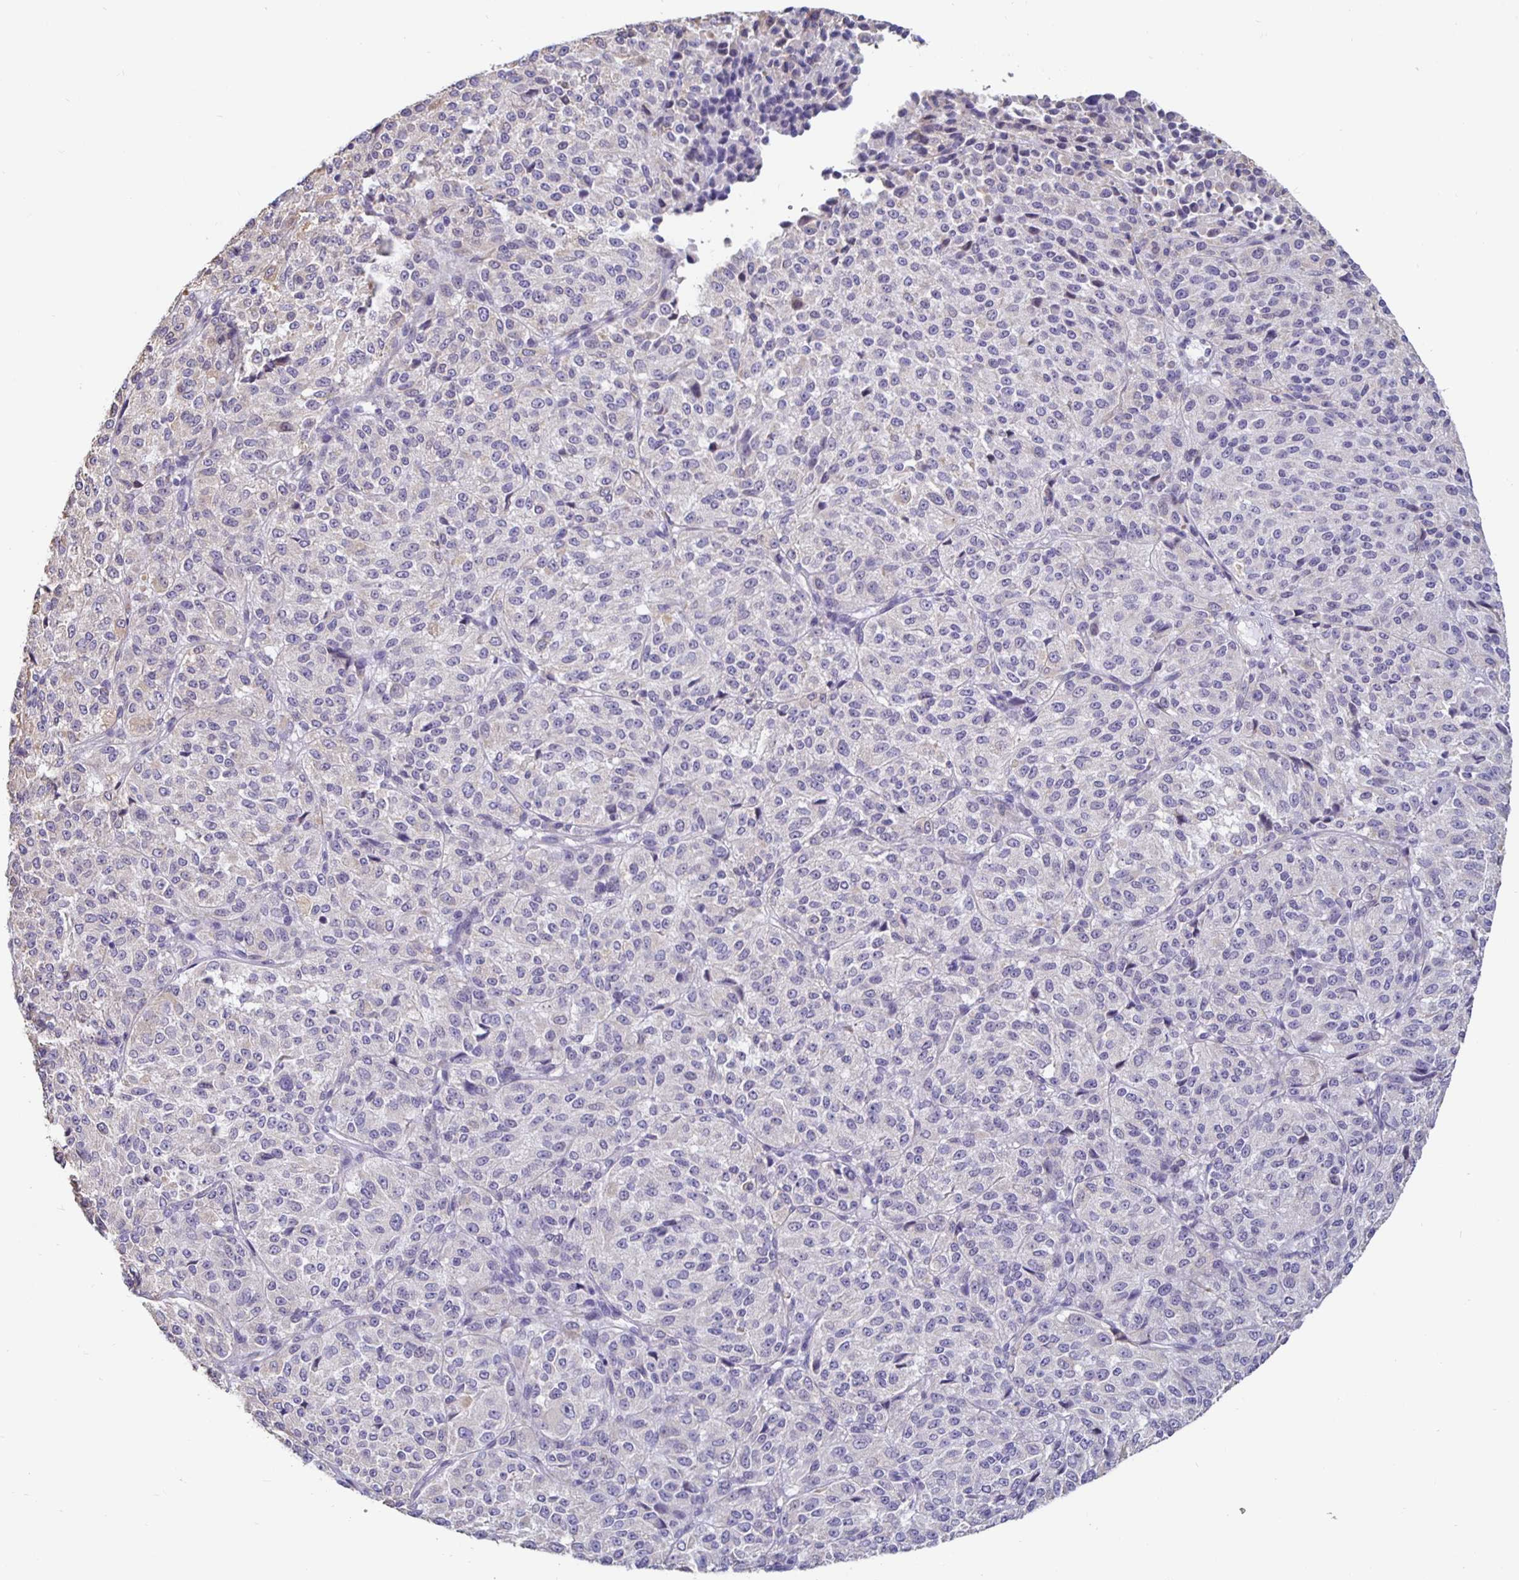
{"staining": {"intensity": "negative", "quantity": "none", "location": "none"}, "tissue": "melanoma", "cell_type": "Tumor cells", "image_type": "cancer", "snomed": [{"axis": "morphology", "description": "Malignant melanoma, Metastatic site"}, {"axis": "topography", "description": "Brain"}], "caption": "Tumor cells are negative for protein expression in human melanoma.", "gene": "DNAI2", "patient": {"sex": "female", "age": 56}}